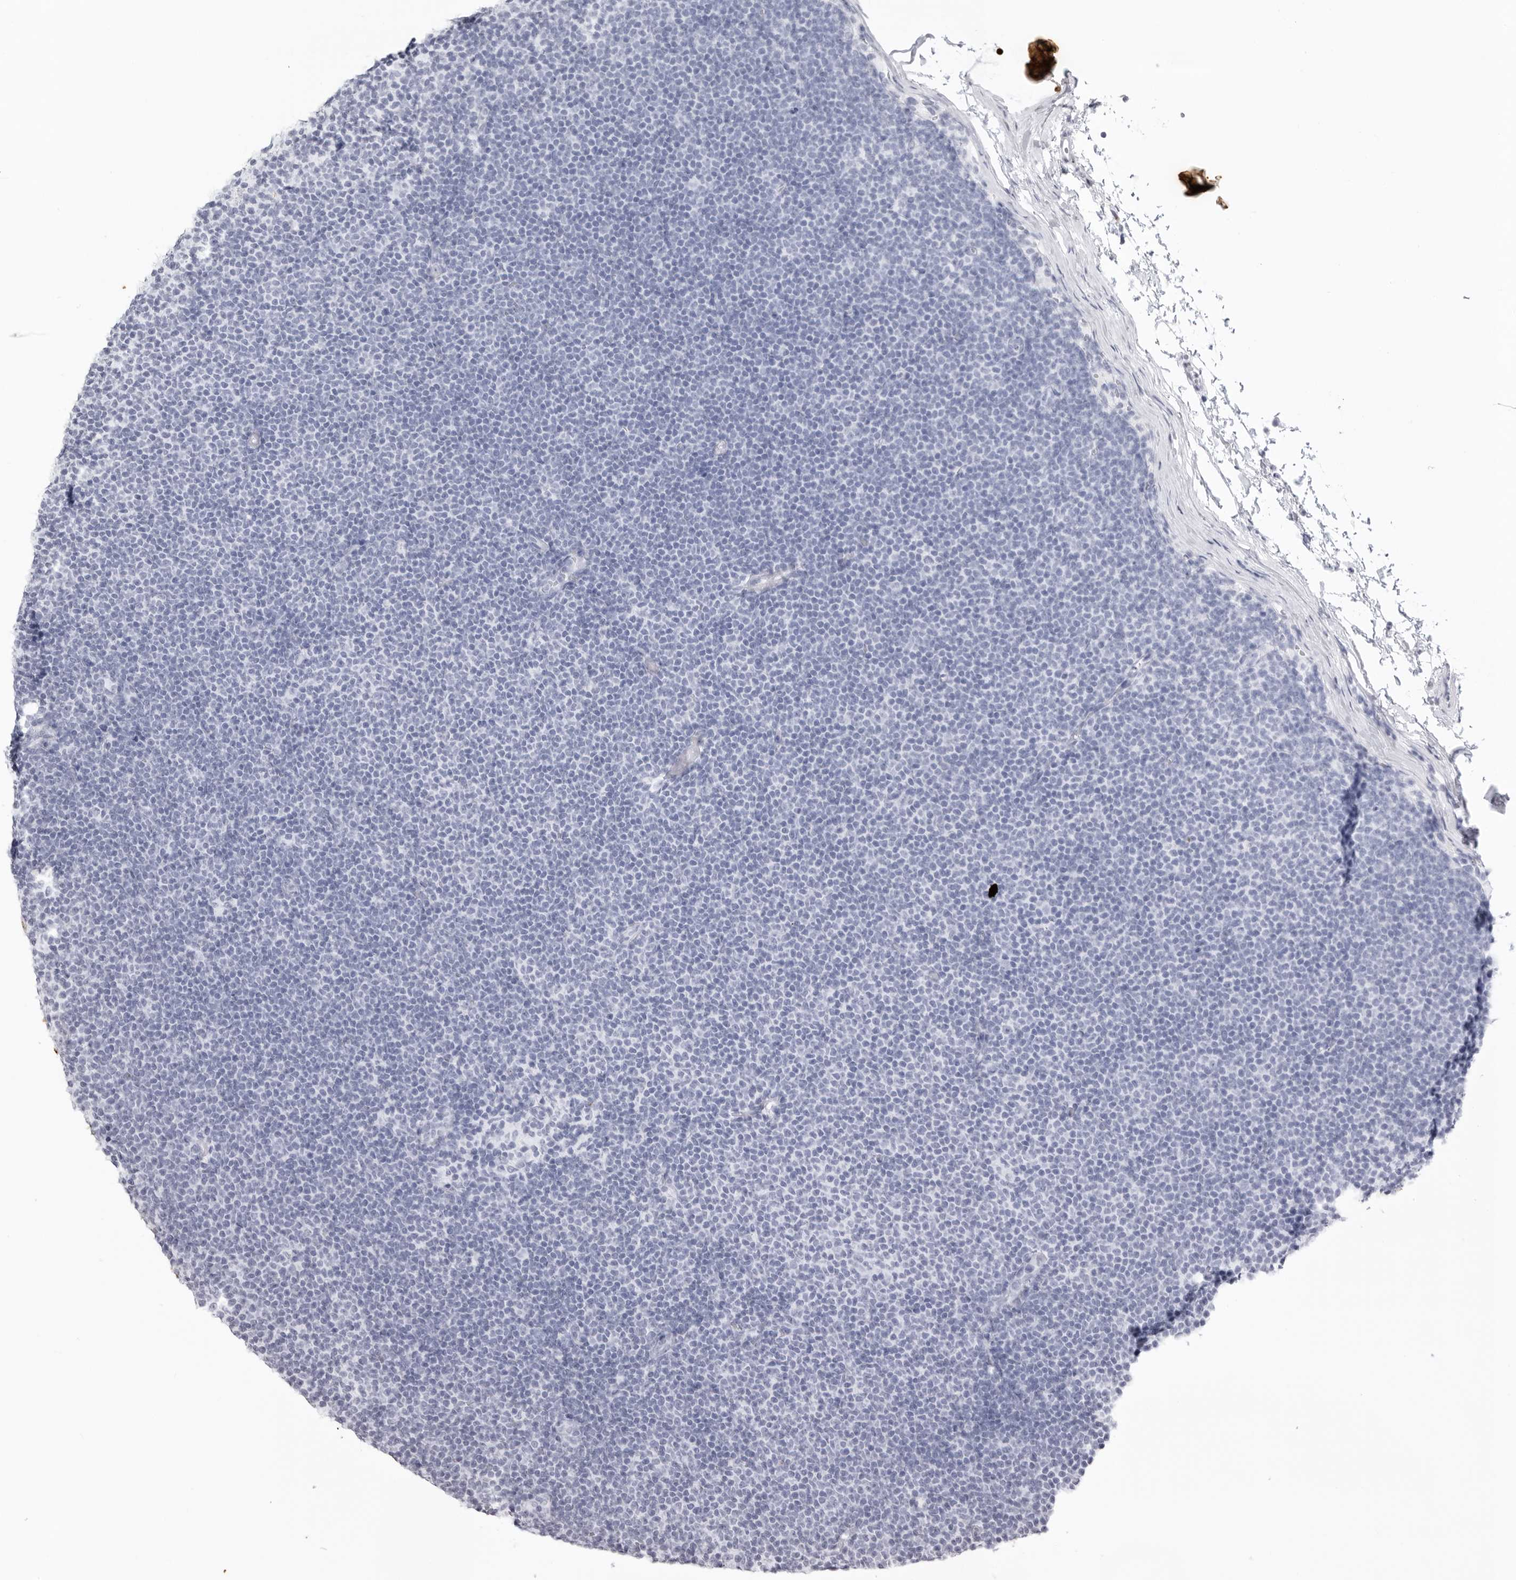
{"staining": {"intensity": "negative", "quantity": "none", "location": "none"}, "tissue": "lymphoma", "cell_type": "Tumor cells", "image_type": "cancer", "snomed": [{"axis": "morphology", "description": "Malignant lymphoma, non-Hodgkin's type, Low grade"}, {"axis": "topography", "description": "Lymph node"}], "caption": "There is no significant expression in tumor cells of malignant lymphoma, non-Hodgkin's type (low-grade).", "gene": "KLK9", "patient": {"sex": "female", "age": 53}}